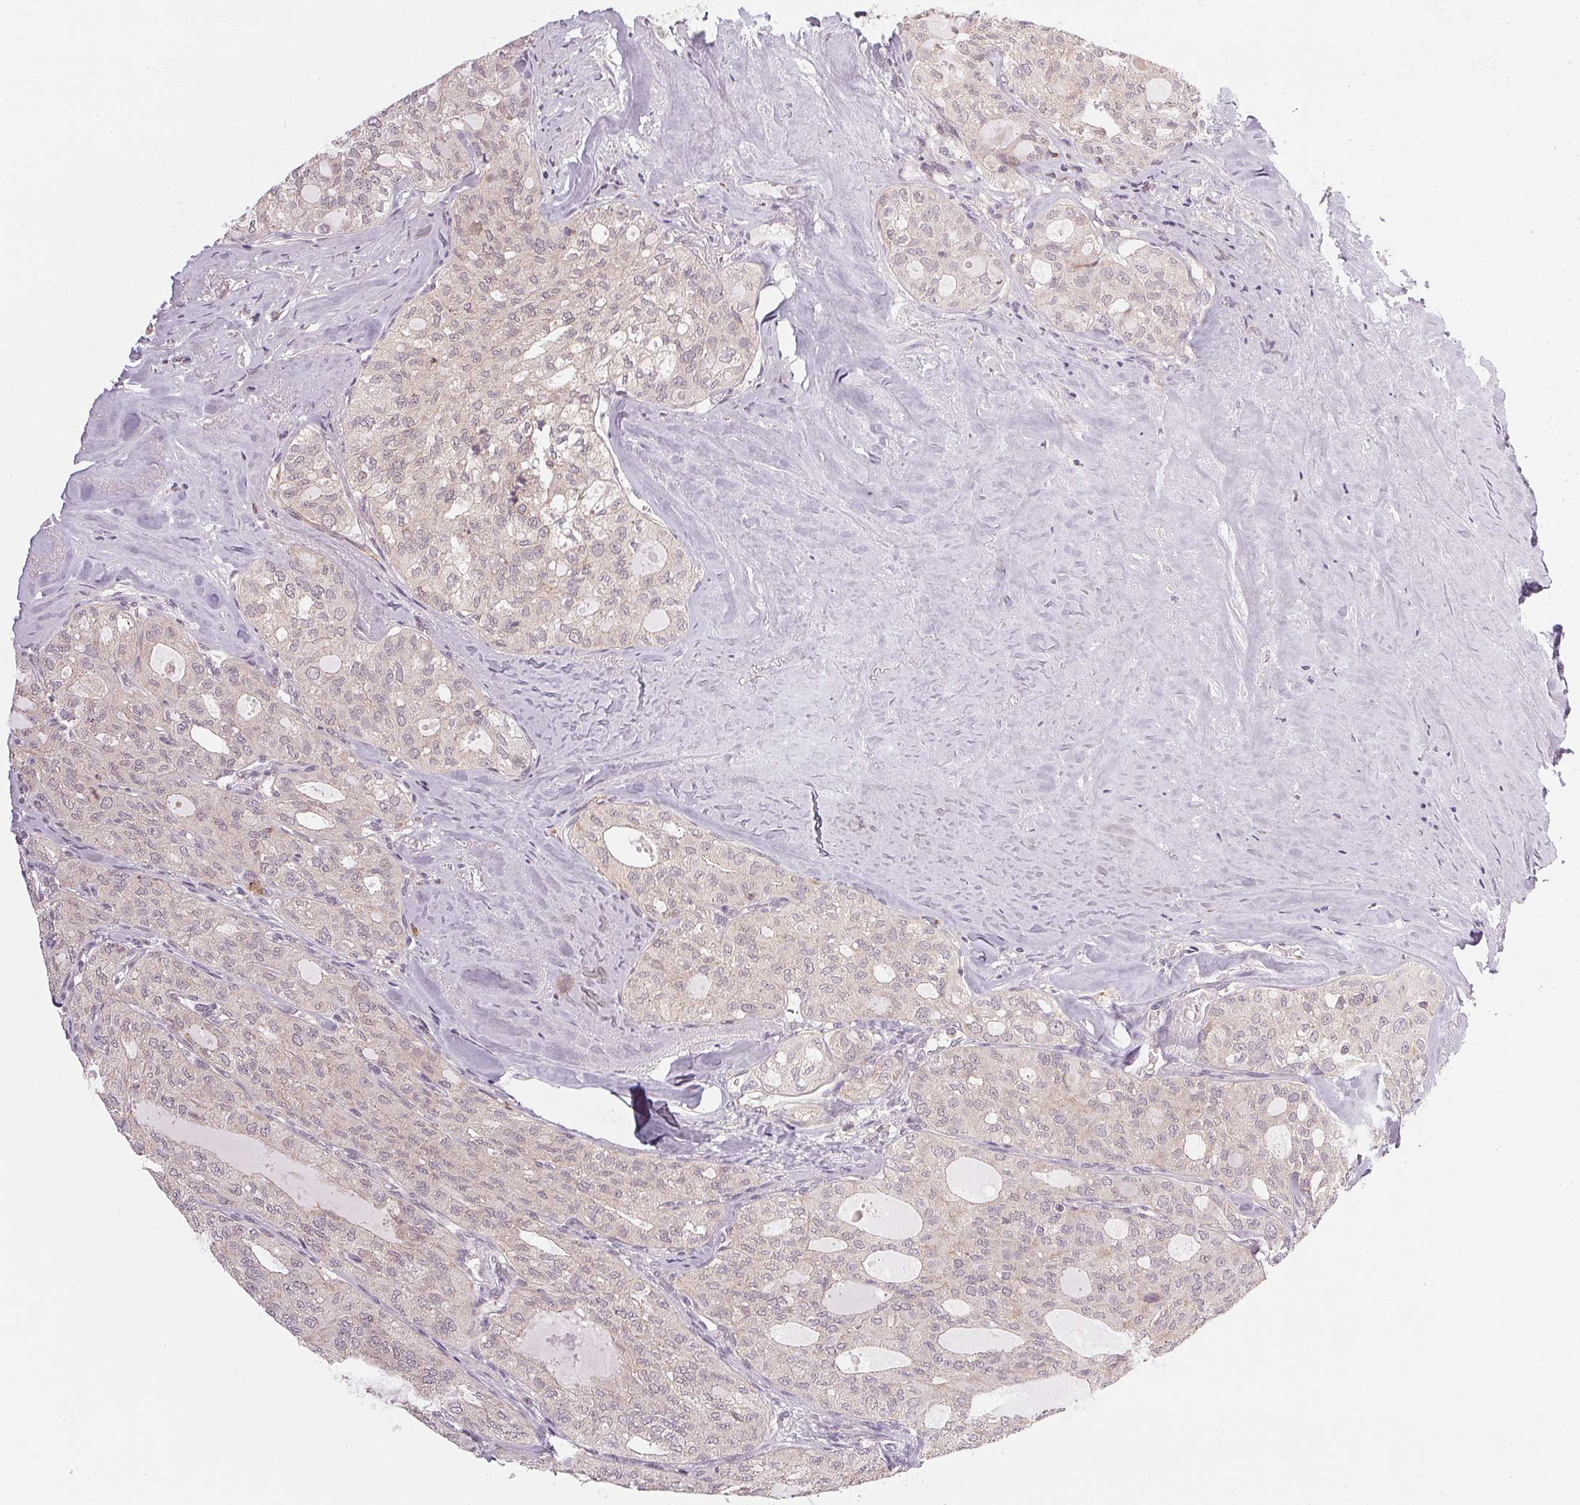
{"staining": {"intensity": "weak", "quantity": "<25%", "location": "cytoplasmic/membranous"}, "tissue": "thyroid cancer", "cell_type": "Tumor cells", "image_type": "cancer", "snomed": [{"axis": "morphology", "description": "Follicular adenoma carcinoma, NOS"}, {"axis": "topography", "description": "Thyroid gland"}], "caption": "IHC of follicular adenoma carcinoma (thyroid) shows no expression in tumor cells.", "gene": "NCOA4", "patient": {"sex": "male", "age": 75}}